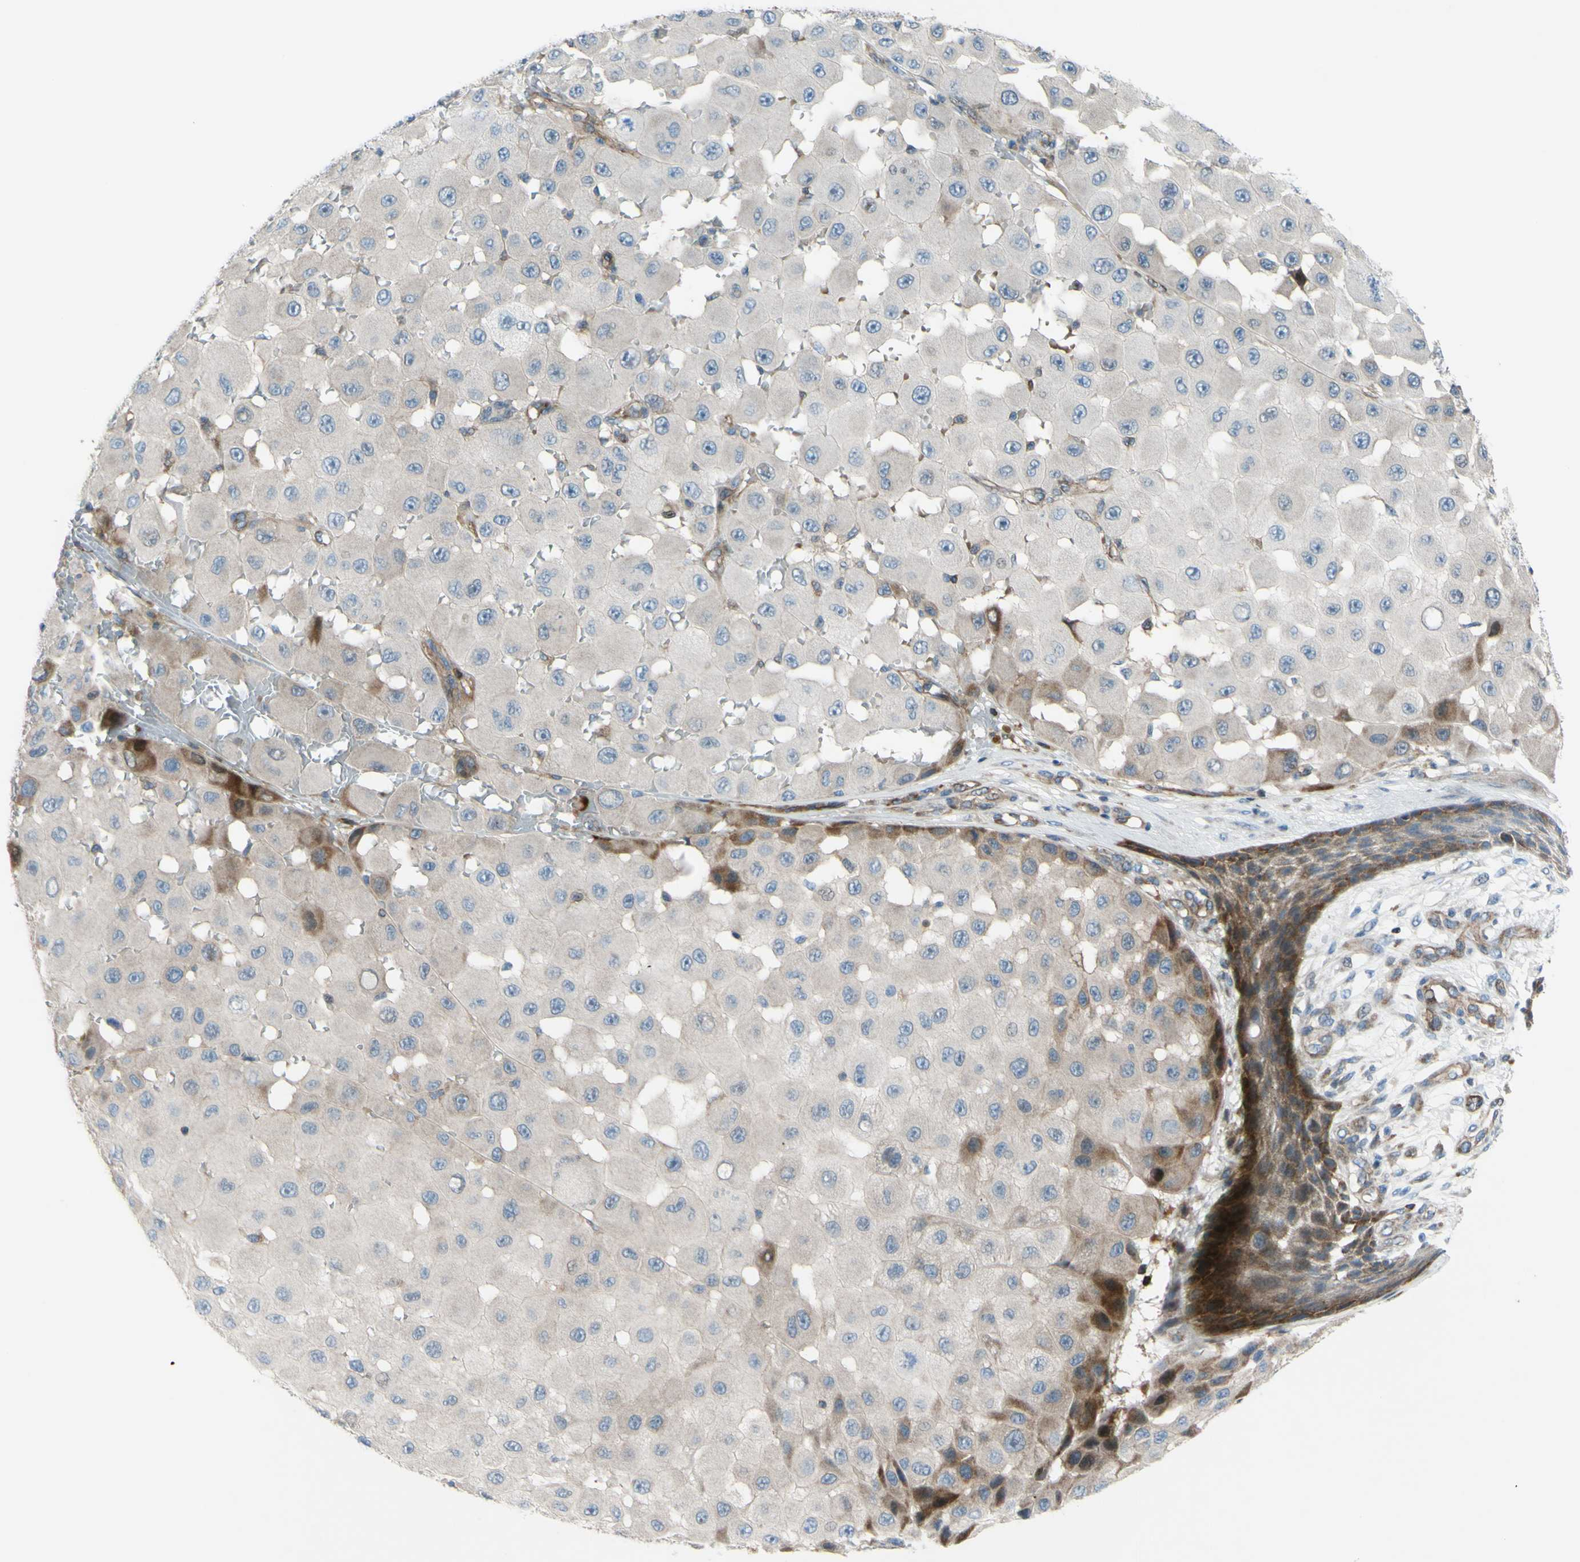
{"staining": {"intensity": "negative", "quantity": "none", "location": "none"}, "tissue": "melanoma", "cell_type": "Tumor cells", "image_type": "cancer", "snomed": [{"axis": "morphology", "description": "Malignant melanoma, NOS"}, {"axis": "topography", "description": "Skin"}], "caption": "This micrograph is of melanoma stained with immunohistochemistry to label a protein in brown with the nuclei are counter-stained blue. There is no positivity in tumor cells.", "gene": "PAK2", "patient": {"sex": "female", "age": 81}}